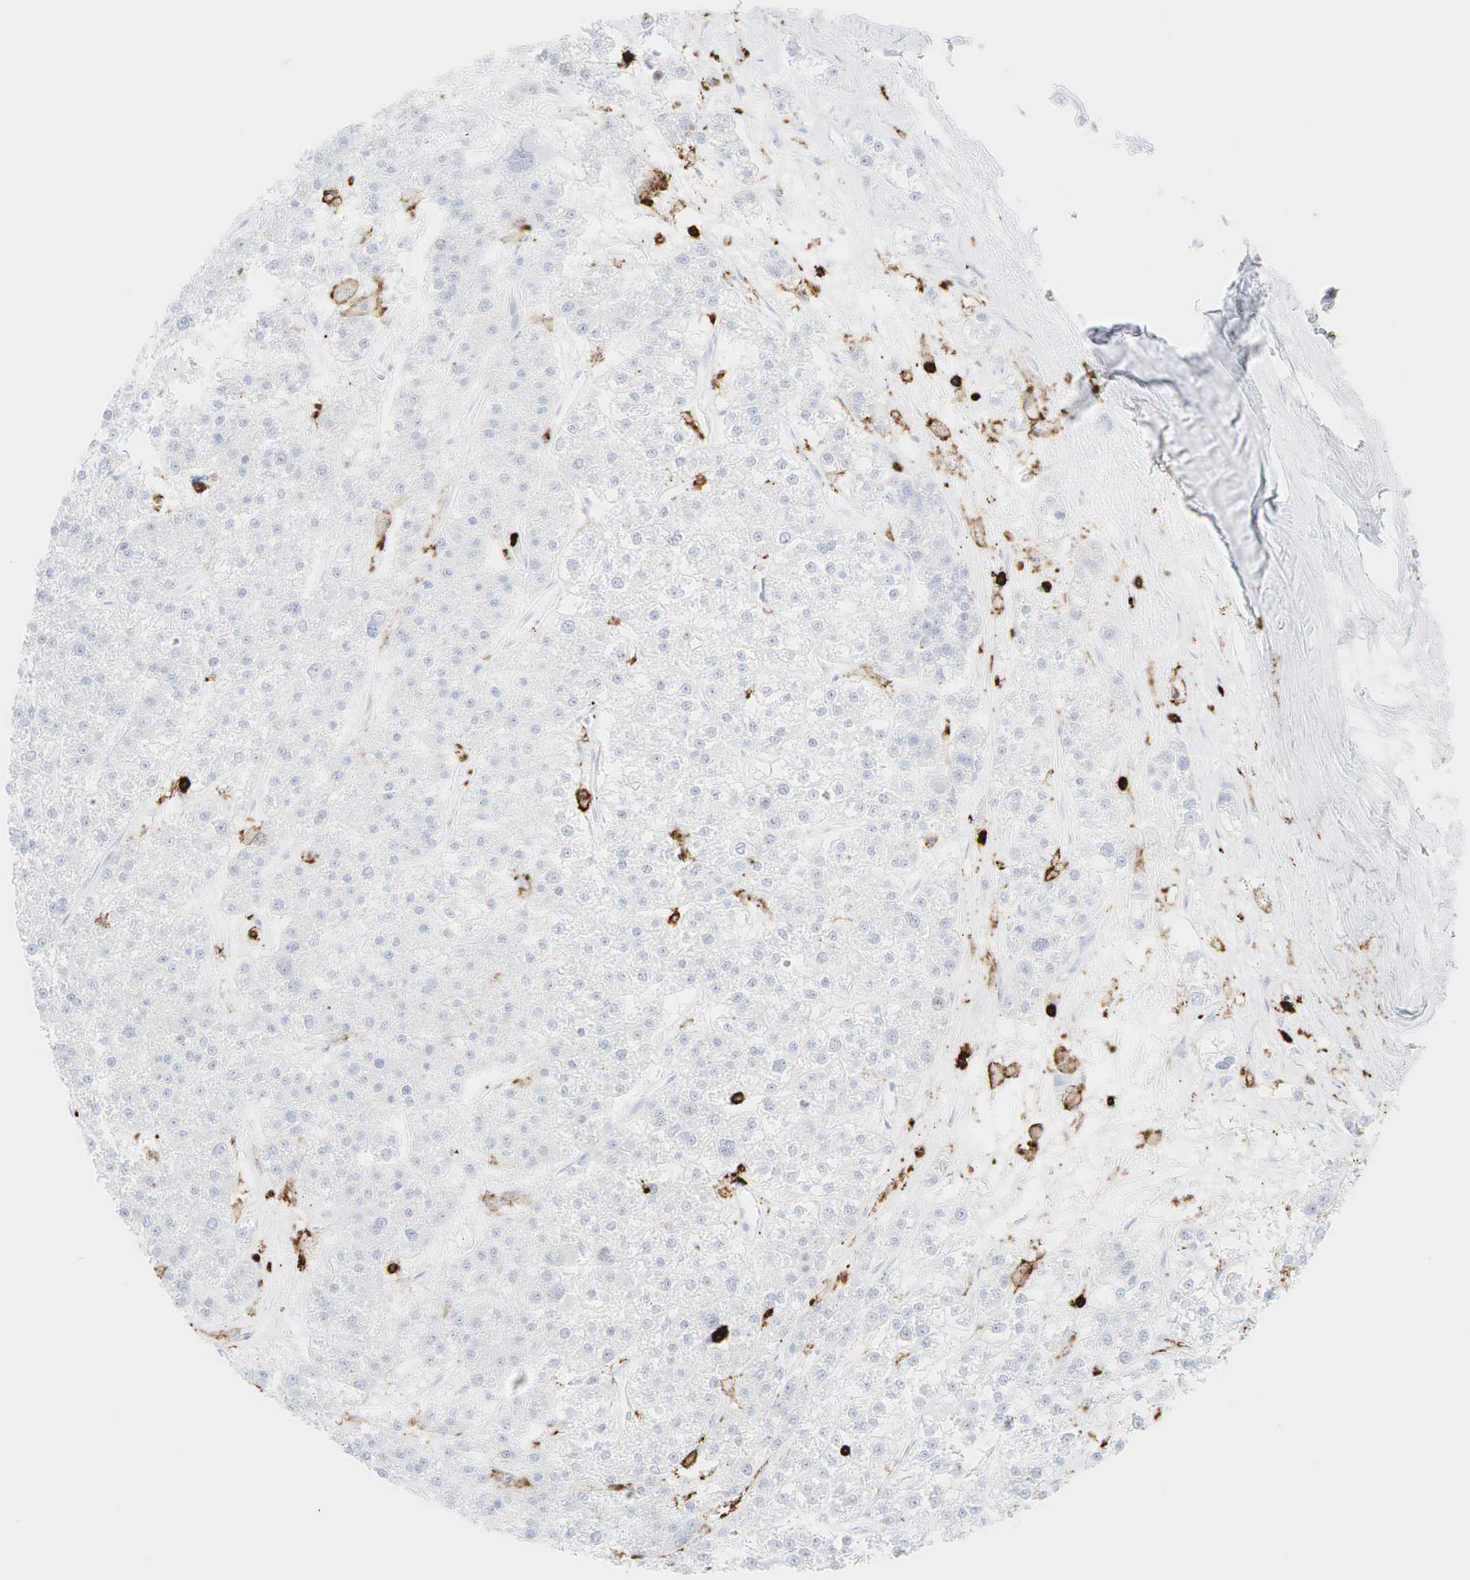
{"staining": {"intensity": "negative", "quantity": "none", "location": "none"}, "tissue": "liver cancer", "cell_type": "Tumor cells", "image_type": "cancer", "snomed": [{"axis": "morphology", "description": "Carcinoma, Hepatocellular, NOS"}, {"axis": "topography", "description": "Liver"}], "caption": "DAB (3,3'-diaminobenzidine) immunohistochemical staining of human liver hepatocellular carcinoma reveals no significant staining in tumor cells.", "gene": "PTPRC", "patient": {"sex": "female", "age": 85}}